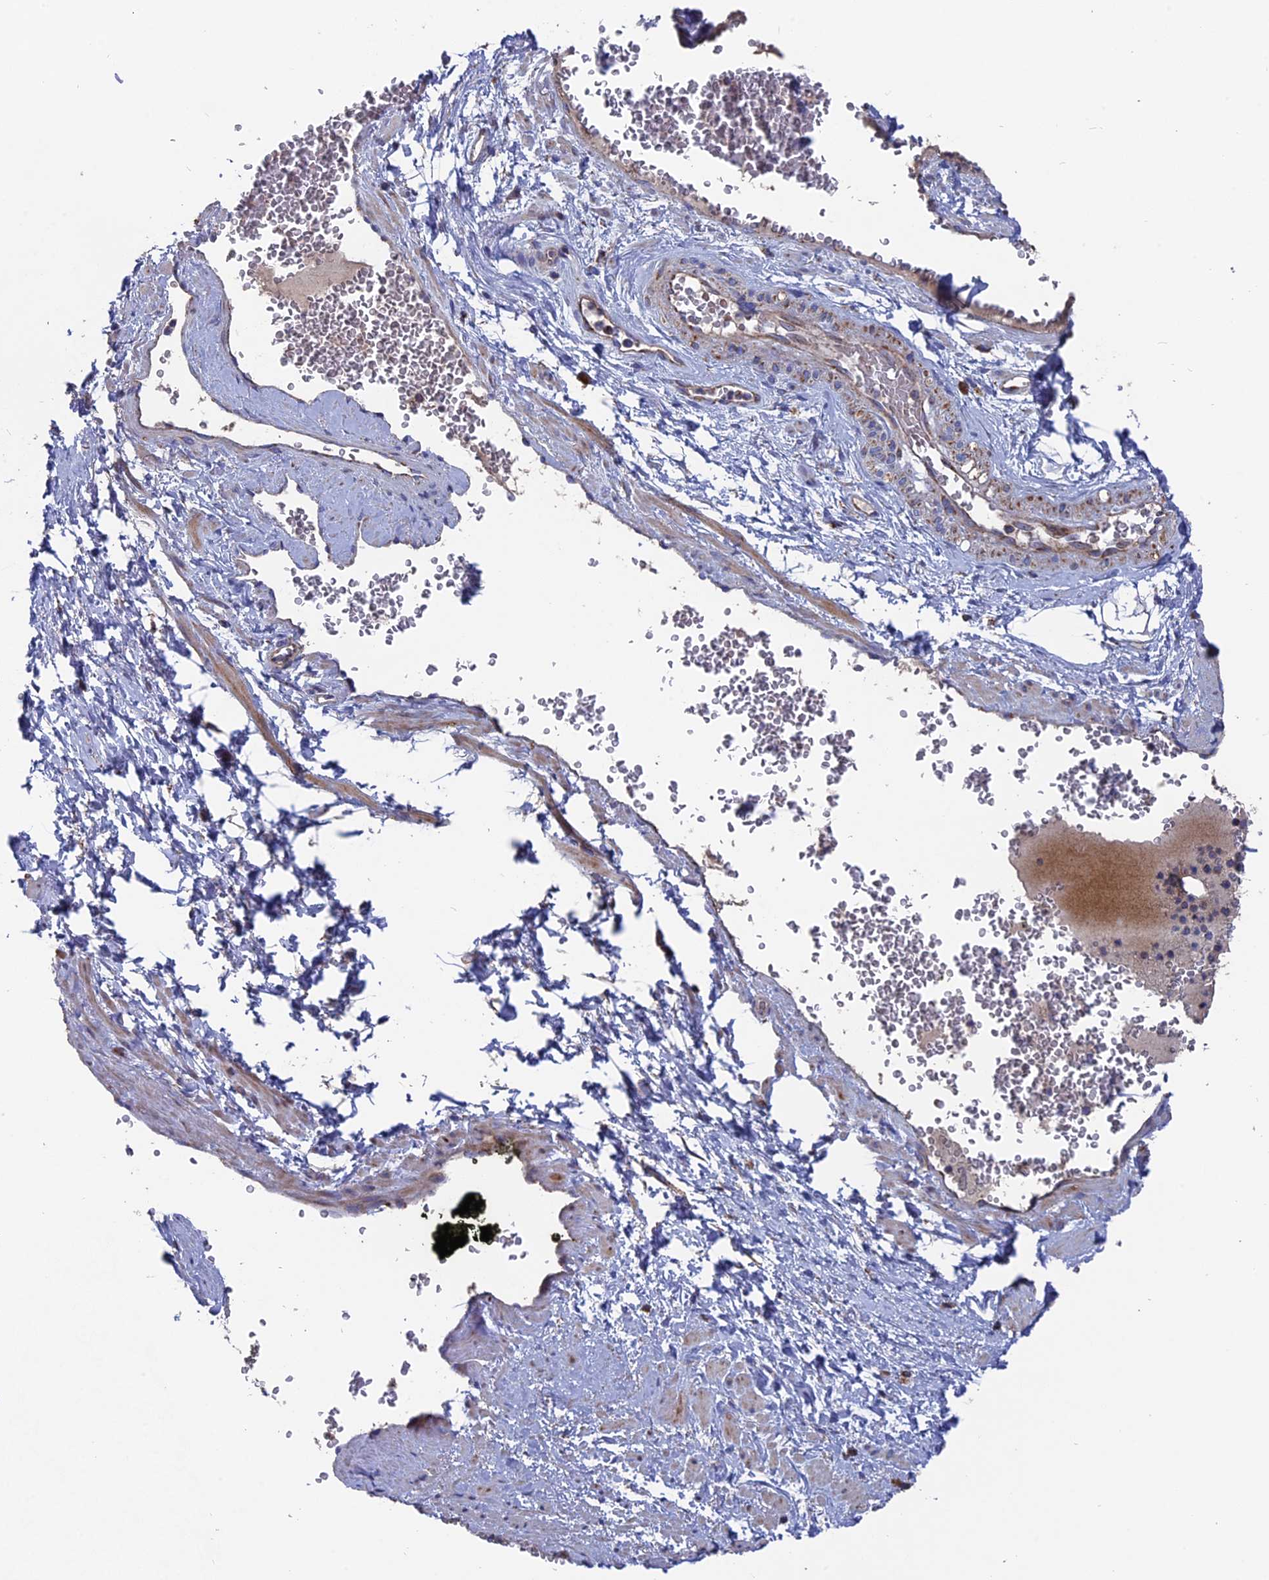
{"staining": {"intensity": "negative", "quantity": "none", "location": "none"}, "tissue": "adipose tissue", "cell_type": "Adipocytes", "image_type": "normal", "snomed": [{"axis": "morphology", "description": "Normal tissue, NOS"}, {"axis": "morphology", "description": "Adenocarcinoma, Low grade"}, {"axis": "topography", "description": "Prostate"}, {"axis": "topography", "description": "Peripheral nerve tissue"}], "caption": "Adipocytes show no significant expression in normal adipose tissue. (DAB immunohistochemistry, high magnification).", "gene": "TGFA", "patient": {"sex": "male", "age": 63}}